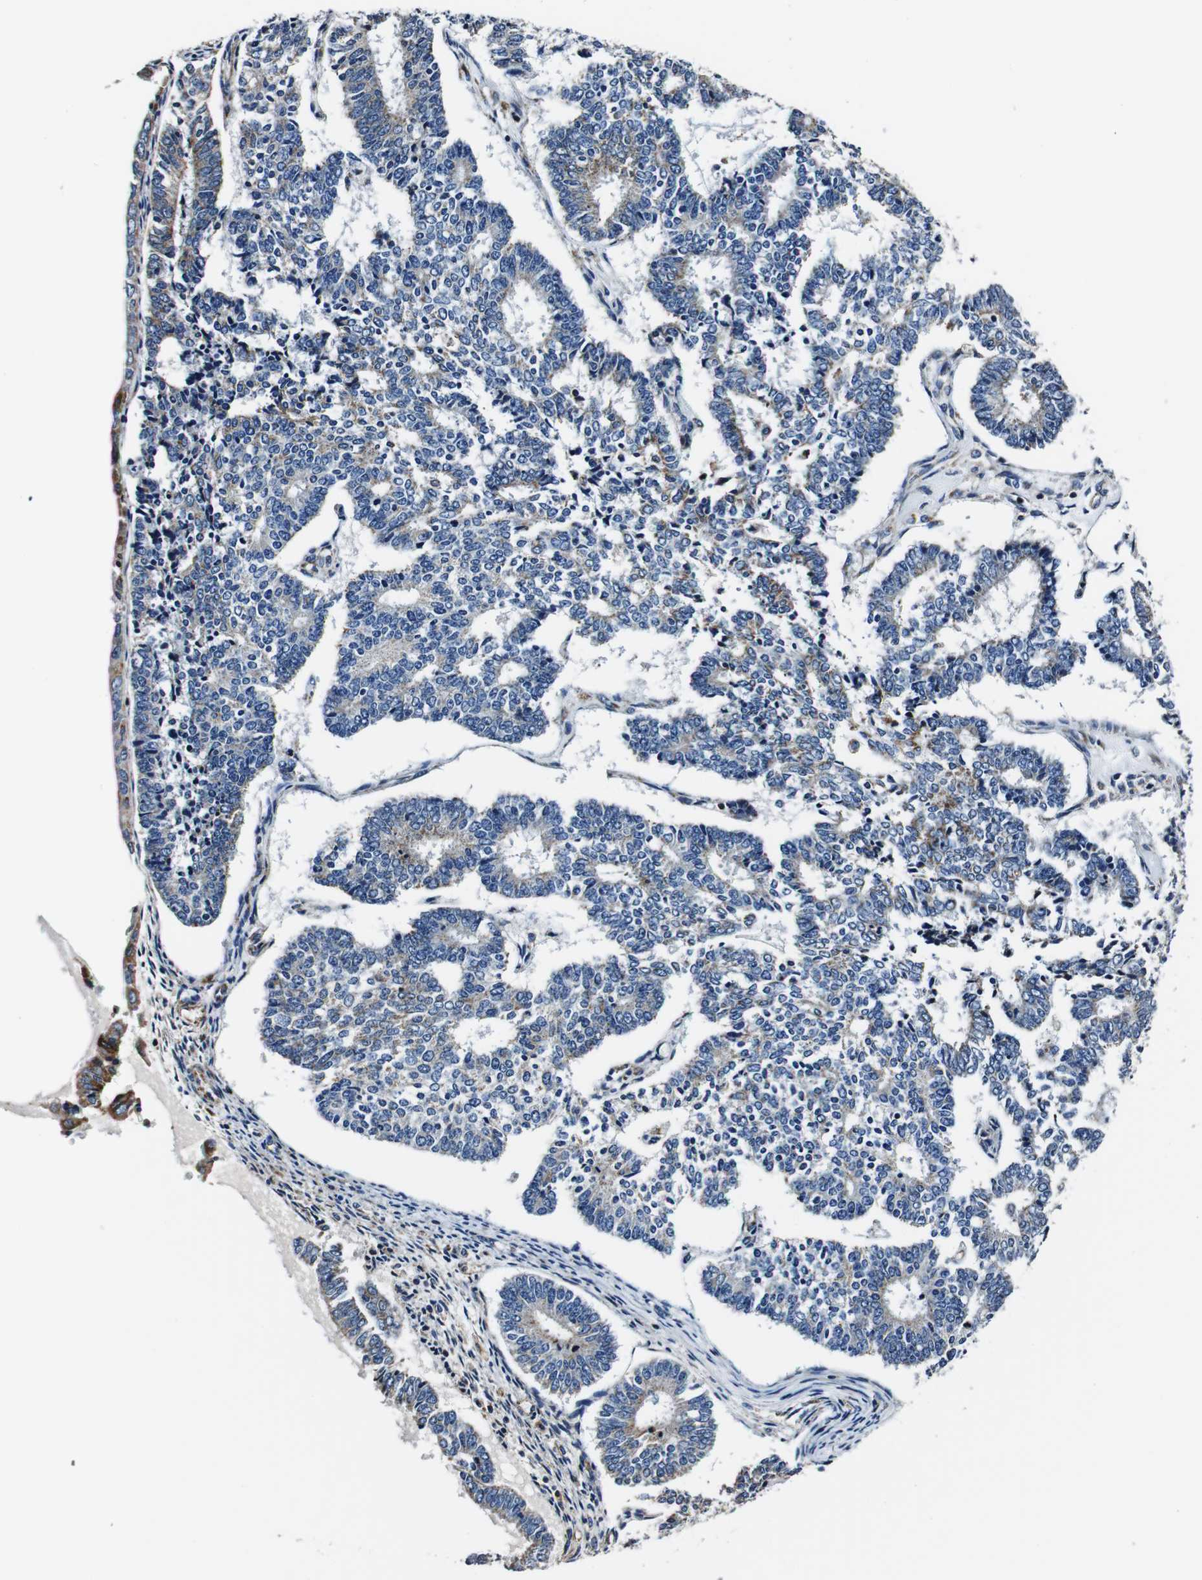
{"staining": {"intensity": "moderate", "quantity": "<25%", "location": "cytoplasmic/membranous"}, "tissue": "endometrial cancer", "cell_type": "Tumor cells", "image_type": "cancer", "snomed": [{"axis": "morphology", "description": "Adenocarcinoma, NOS"}, {"axis": "topography", "description": "Endometrium"}], "caption": "Tumor cells reveal low levels of moderate cytoplasmic/membranous expression in about <25% of cells in endometrial cancer.", "gene": "HK1", "patient": {"sex": "female", "age": 70}}